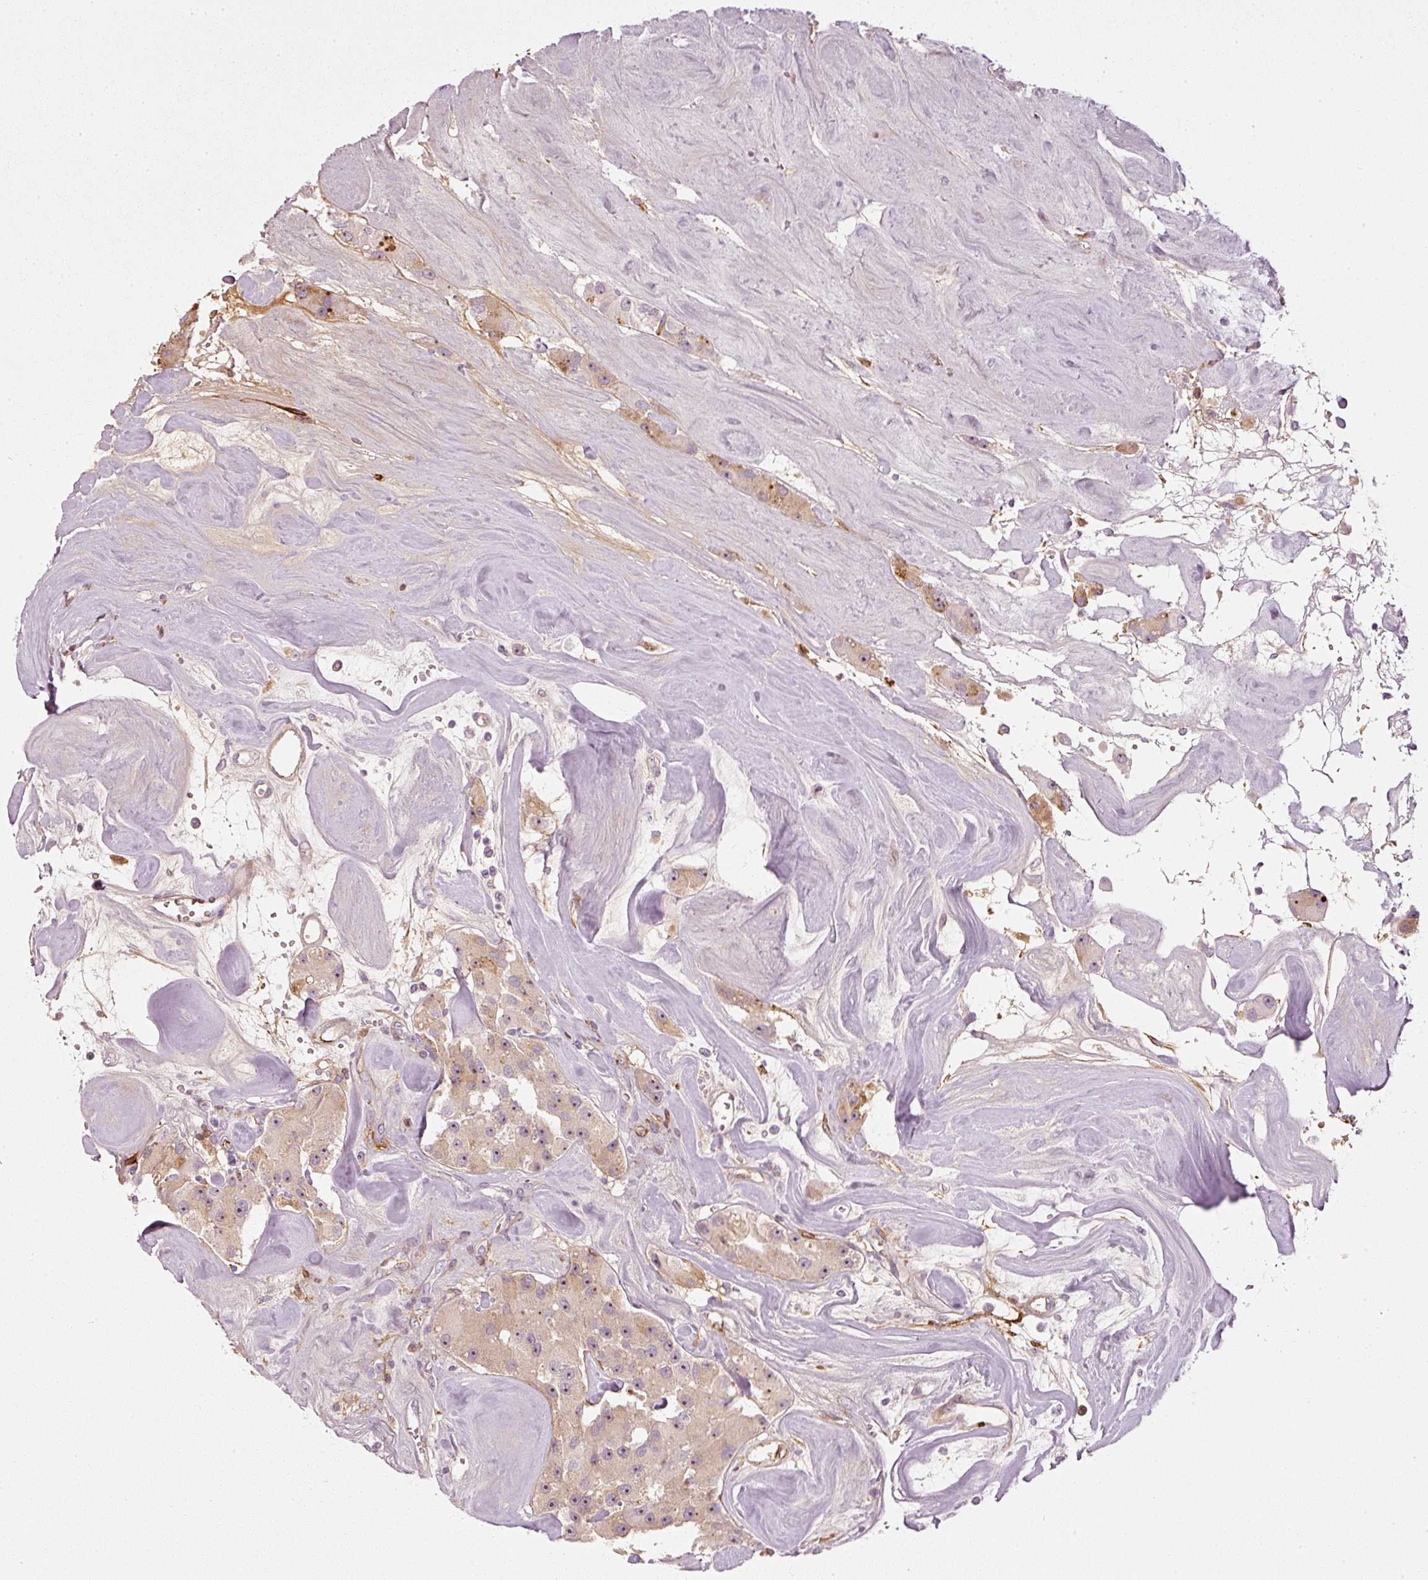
{"staining": {"intensity": "weak", "quantity": ">75%", "location": "cytoplasmic/membranous,nuclear"}, "tissue": "carcinoid", "cell_type": "Tumor cells", "image_type": "cancer", "snomed": [{"axis": "morphology", "description": "Carcinoid, malignant, NOS"}, {"axis": "topography", "description": "Pancreas"}], "caption": "IHC of human carcinoid displays low levels of weak cytoplasmic/membranous and nuclear expression in approximately >75% of tumor cells.", "gene": "VCAM1", "patient": {"sex": "male", "age": 41}}